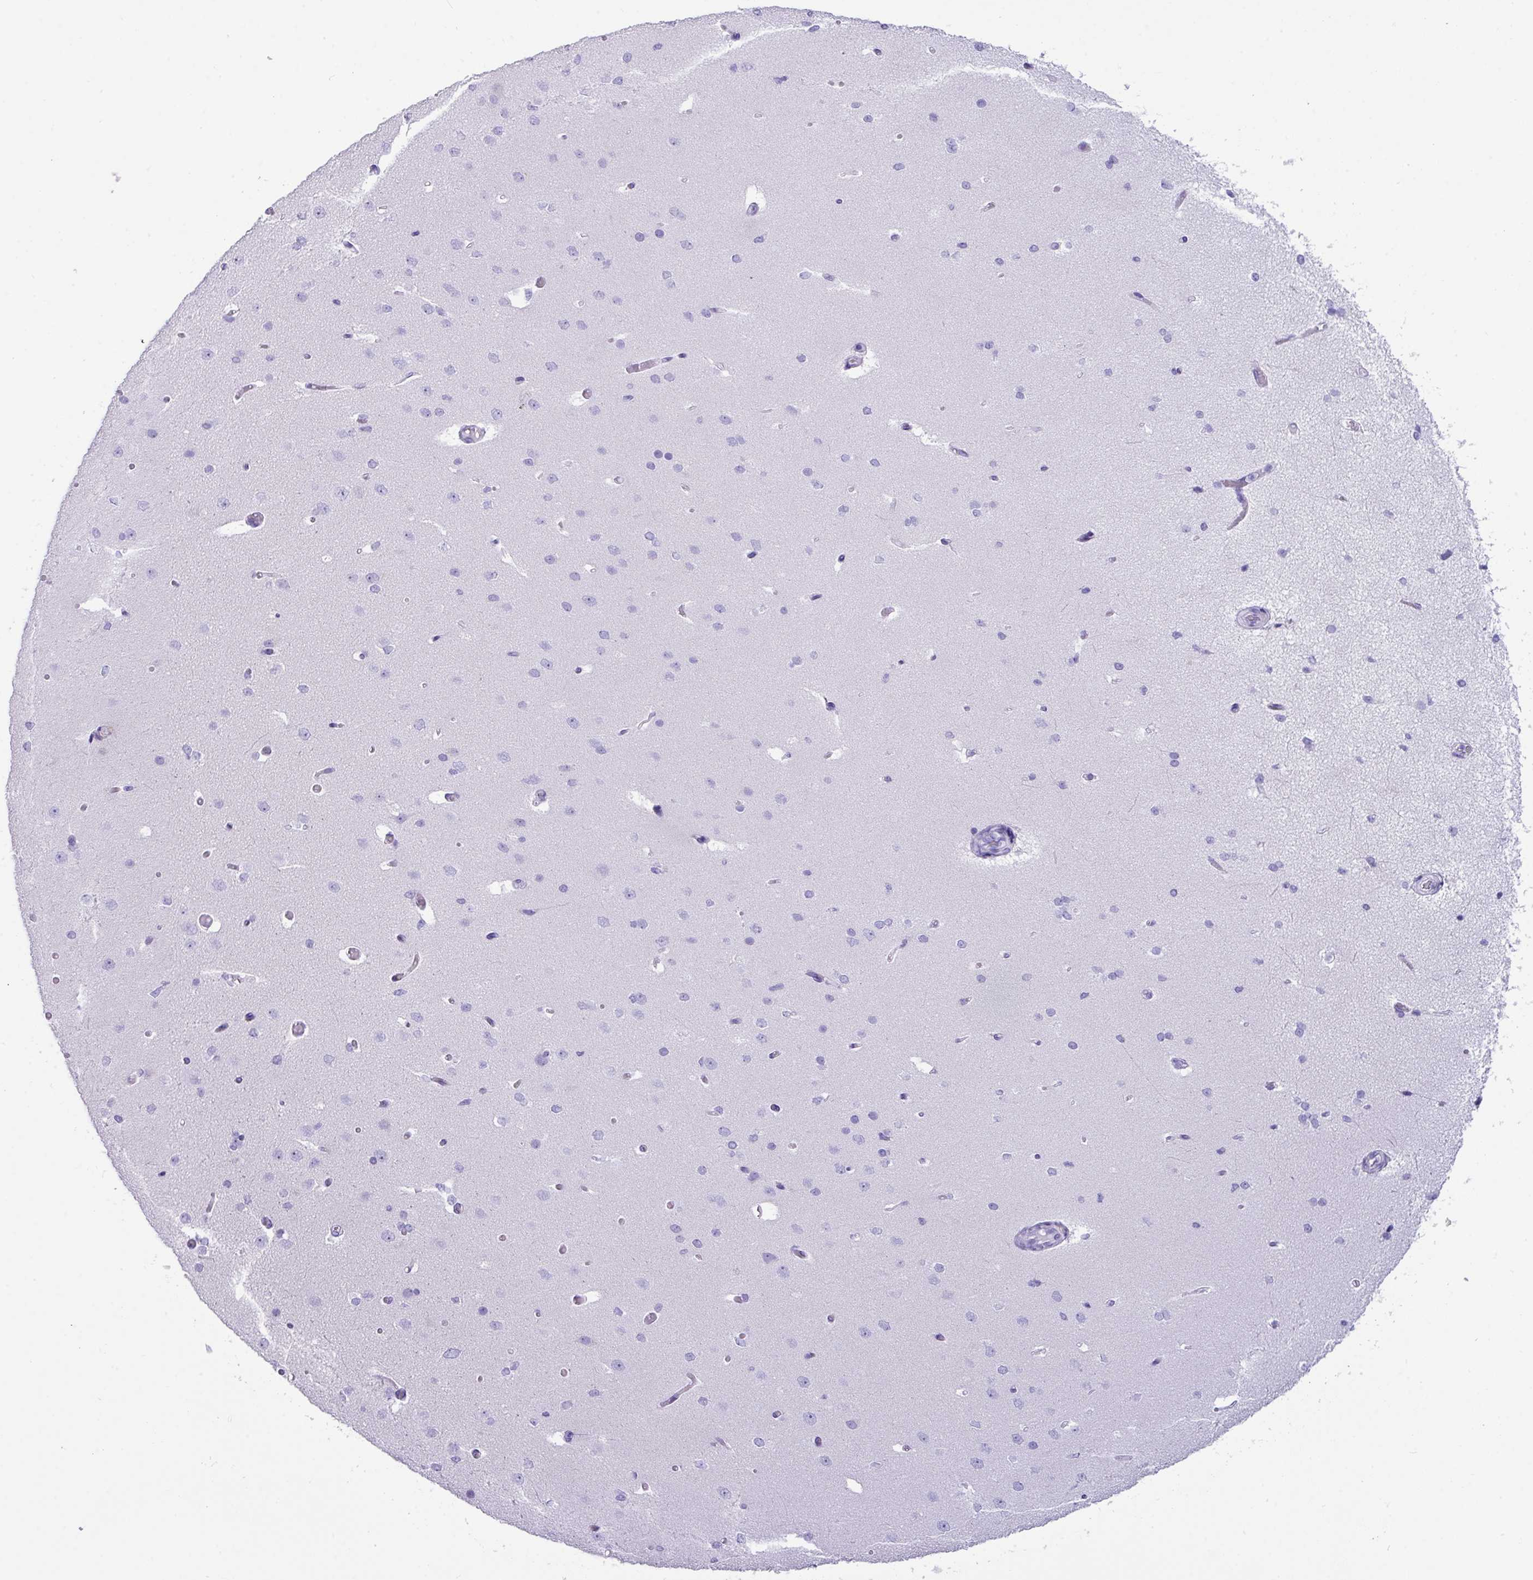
{"staining": {"intensity": "negative", "quantity": "none", "location": "none"}, "tissue": "cerebral cortex", "cell_type": "Endothelial cells", "image_type": "normal", "snomed": [{"axis": "morphology", "description": "Normal tissue, NOS"}, {"axis": "morphology", "description": "Inflammation, NOS"}, {"axis": "topography", "description": "Cerebral cortex"}], "caption": "DAB immunohistochemical staining of unremarkable cerebral cortex displays no significant staining in endothelial cells. Nuclei are stained in blue.", "gene": "NCCRP1", "patient": {"sex": "male", "age": 6}}